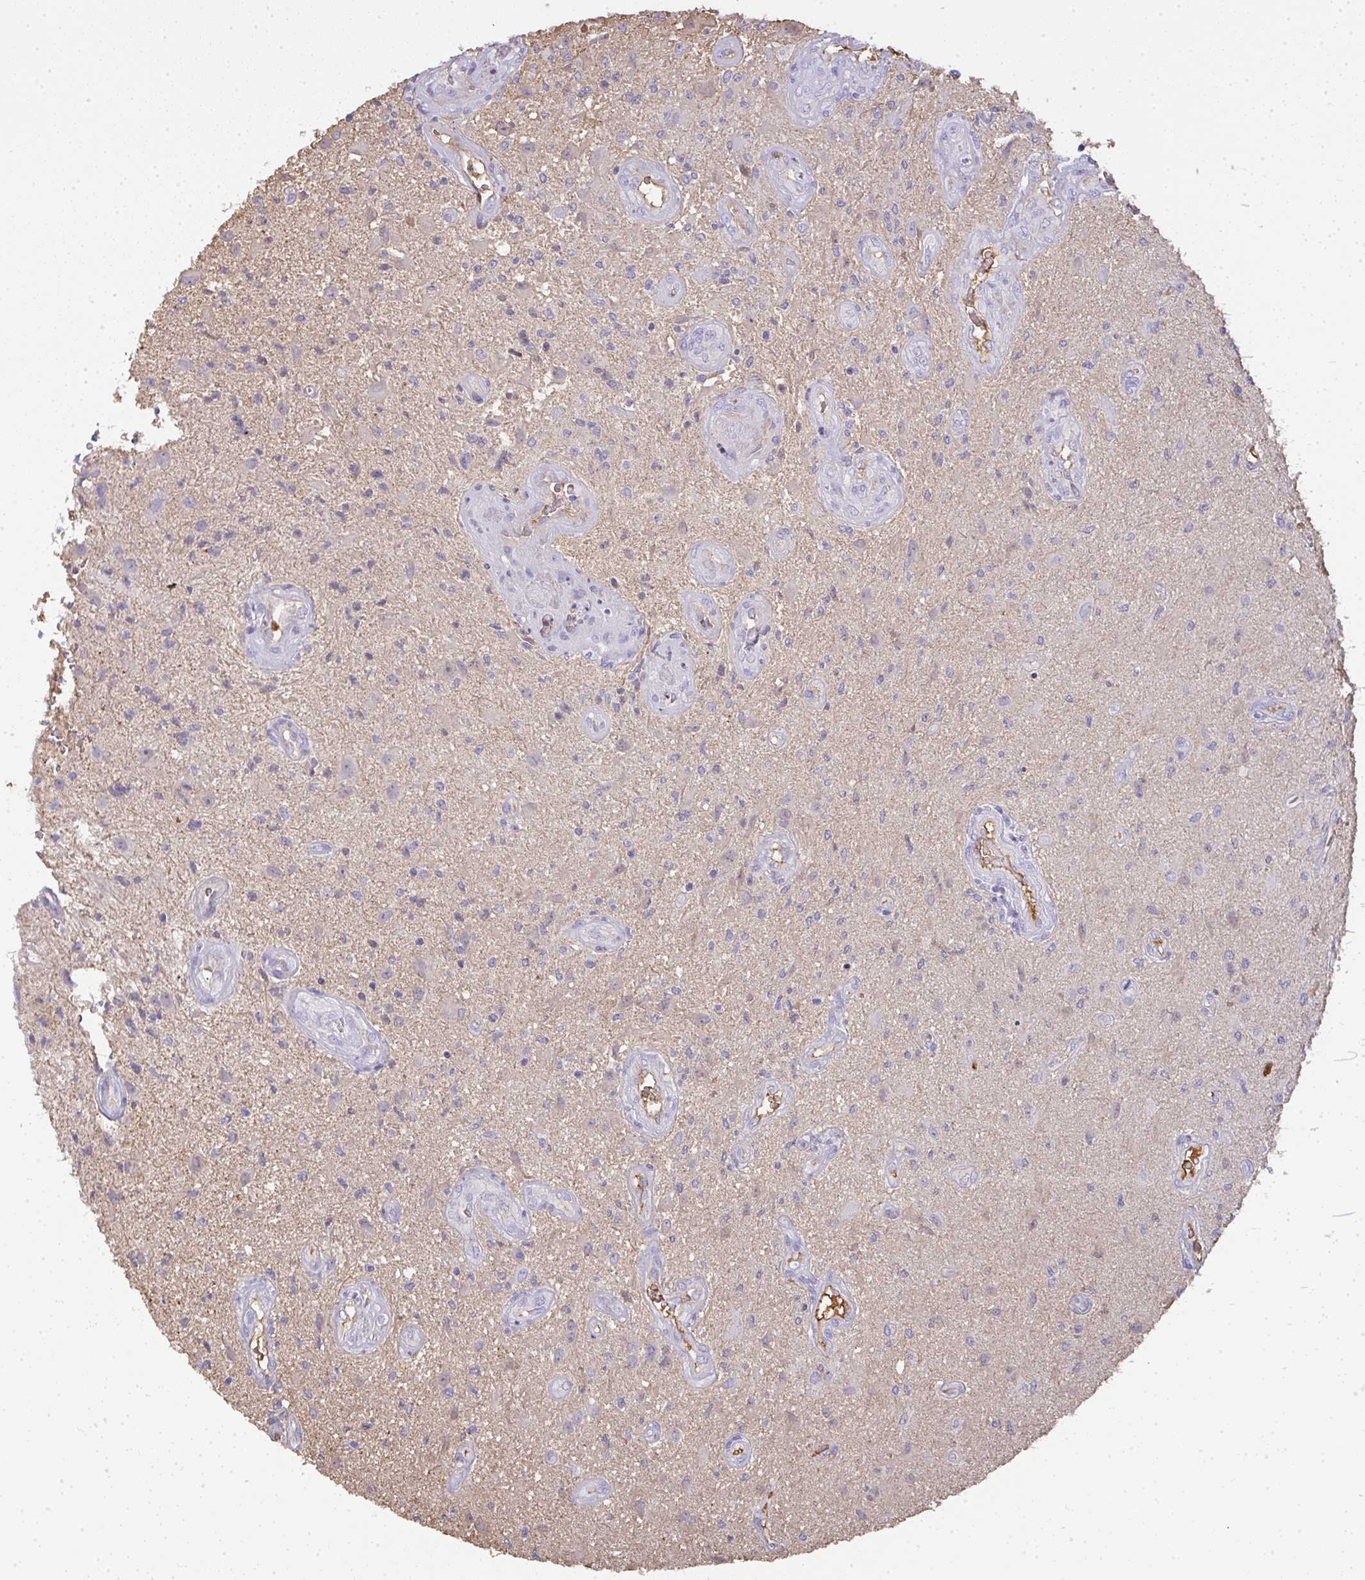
{"staining": {"intensity": "negative", "quantity": "none", "location": "none"}, "tissue": "glioma", "cell_type": "Tumor cells", "image_type": "cancer", "snomed": [{"axis": "morphology", "description": "Glioma, malignant, High grade"}, {"axis": "topography", "description": "Brain"}], "caption": "IHC of malignant glioma (high-grade) reveals no staining in tumor cells.", "gene": "SMYD5", "patient": {"sex": "male", "age": 67}}